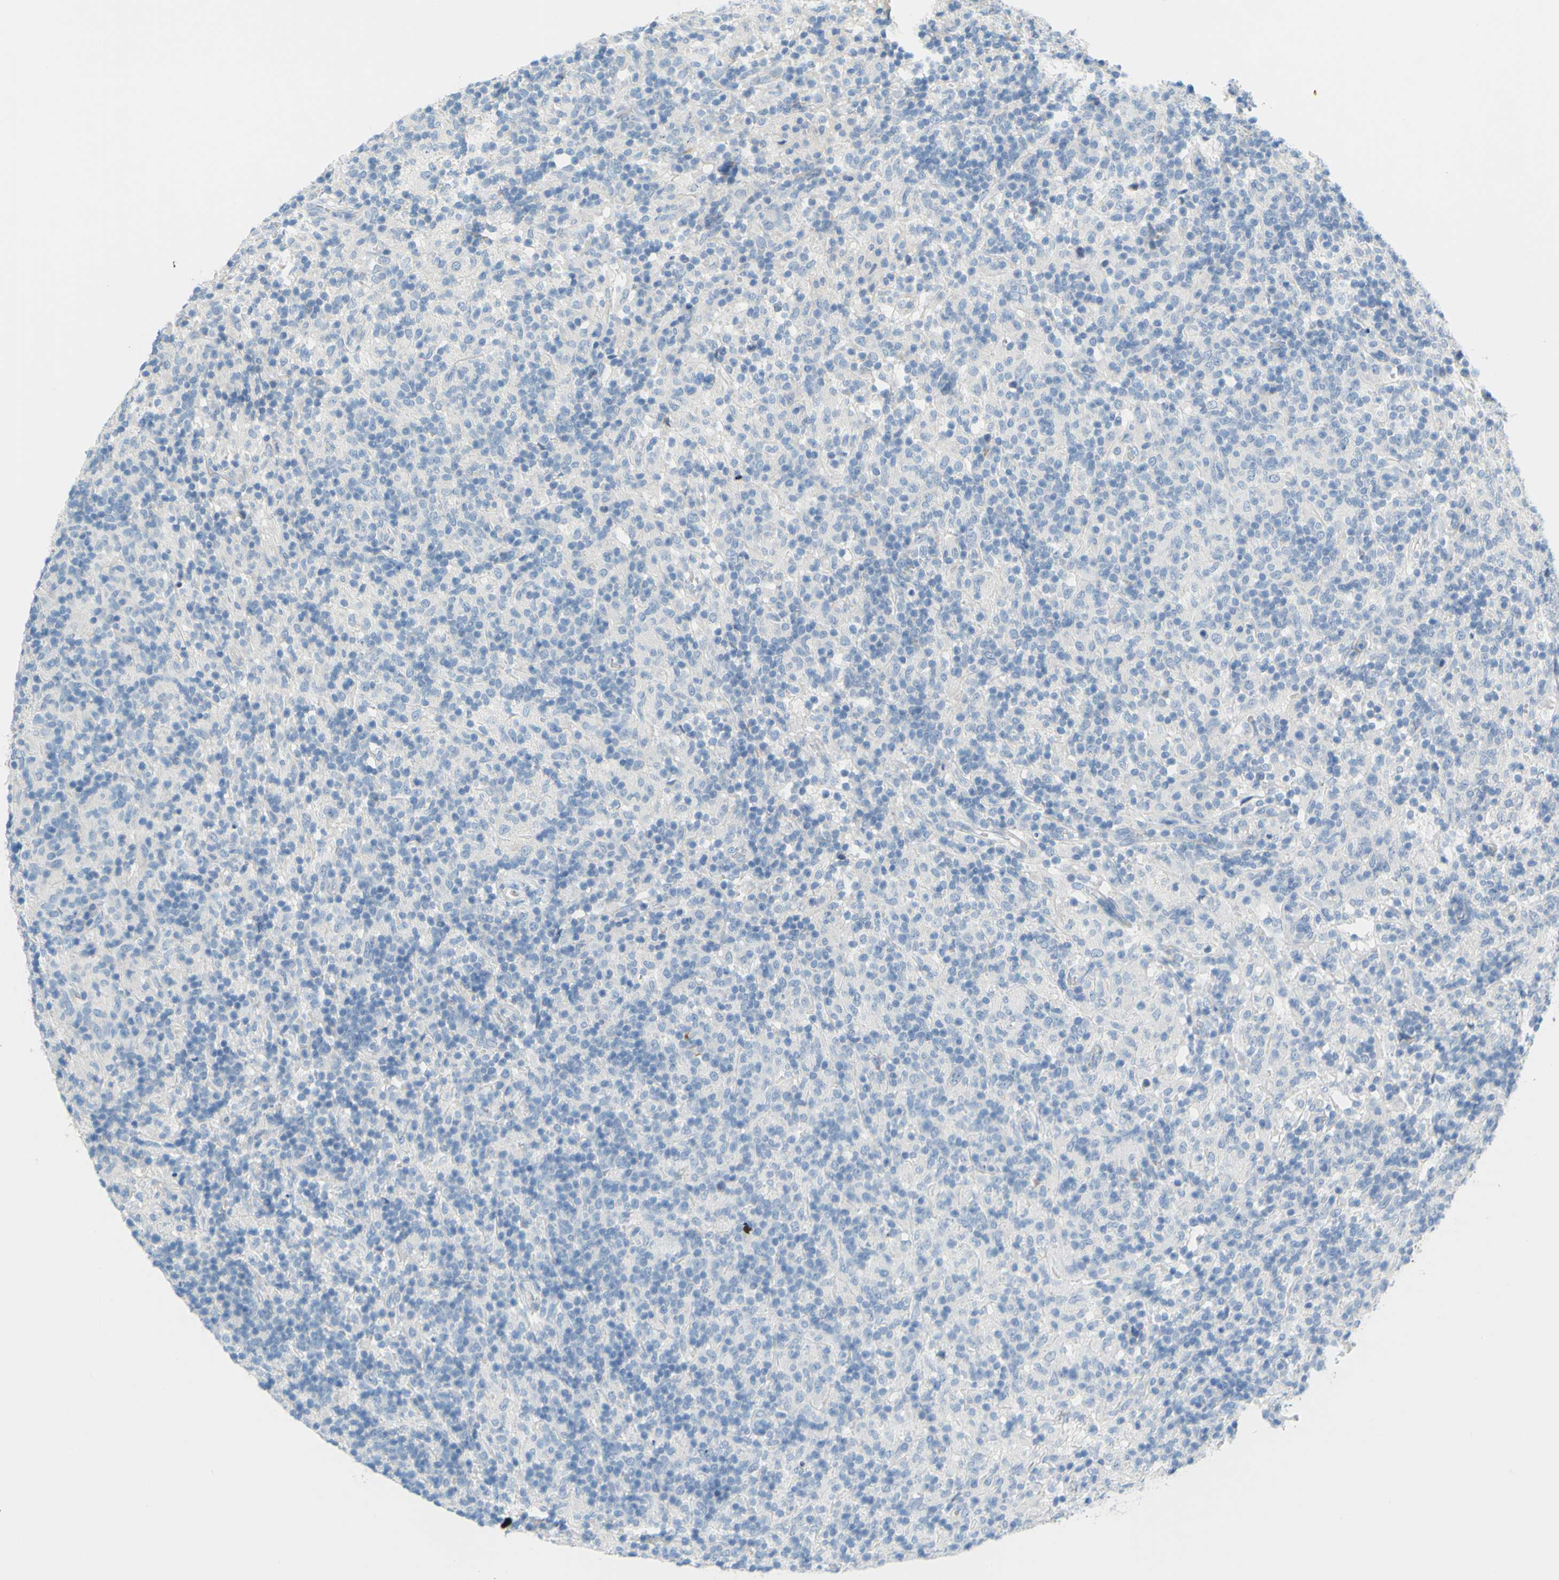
{"staining": {"intensity": "negative", "quantity": "none", "location": "none"}, "tissue": "lymphoma", "cell_type": "Tumor cells", "image_type": "cancer", "snomed": [{"axis": "morphology", "description": "Hodgkin's disease, NOS"}, {"axis": "topography", "description": "Lymph node"}], "caption": "IHC micrograph of human lymphoma stained for a protein (brown), which demonstrates no expression in tumor cells. Brightfield microscopy of immunohistochemistry stained with DAB (3,3'-diaminobenzidine) (brown) and hematoxylin (blue), captured at high magnification.", "gene": "SLC1A2", "patient": {"sex": "male", "age": 70}}